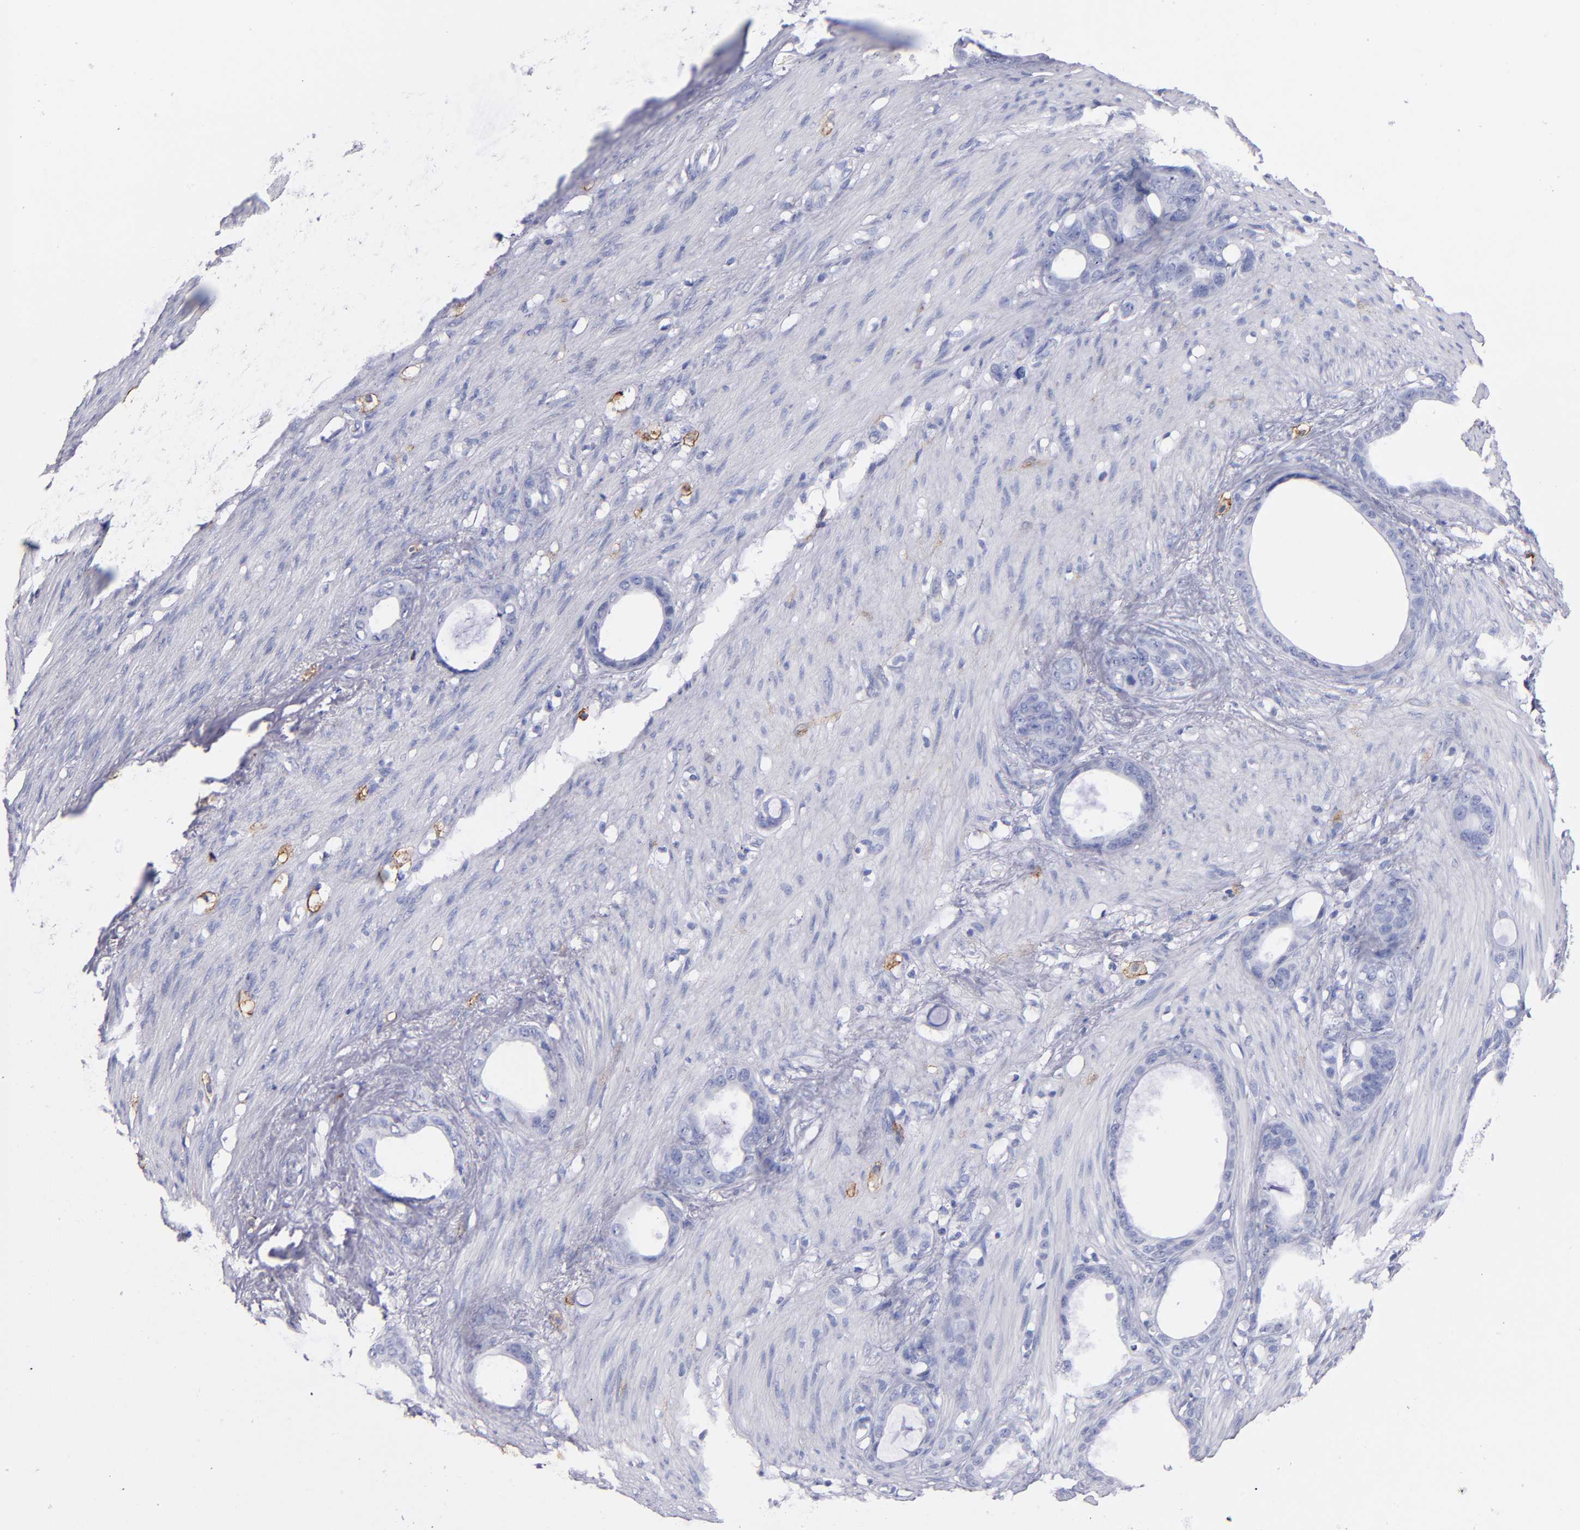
{"staining": {"intensity": "negative", "quantity": "none", "location": "none"}, "tissue": "stomach cancer", "cell_type": "Tumor cells", "image_type": "cancer", "snomed": [{"axis": "morphology", "description": "Adenocarcinoma, NOS"}, {"axis": "topography", "description": "Stomach"}], "caption": "Human stomach adenocarcinoma stained for a protein using immunohistochemistry demonstrates no positivity in tumor cells.", "gene": "KIT", "patient": {"sex": "female", "age": 75}}